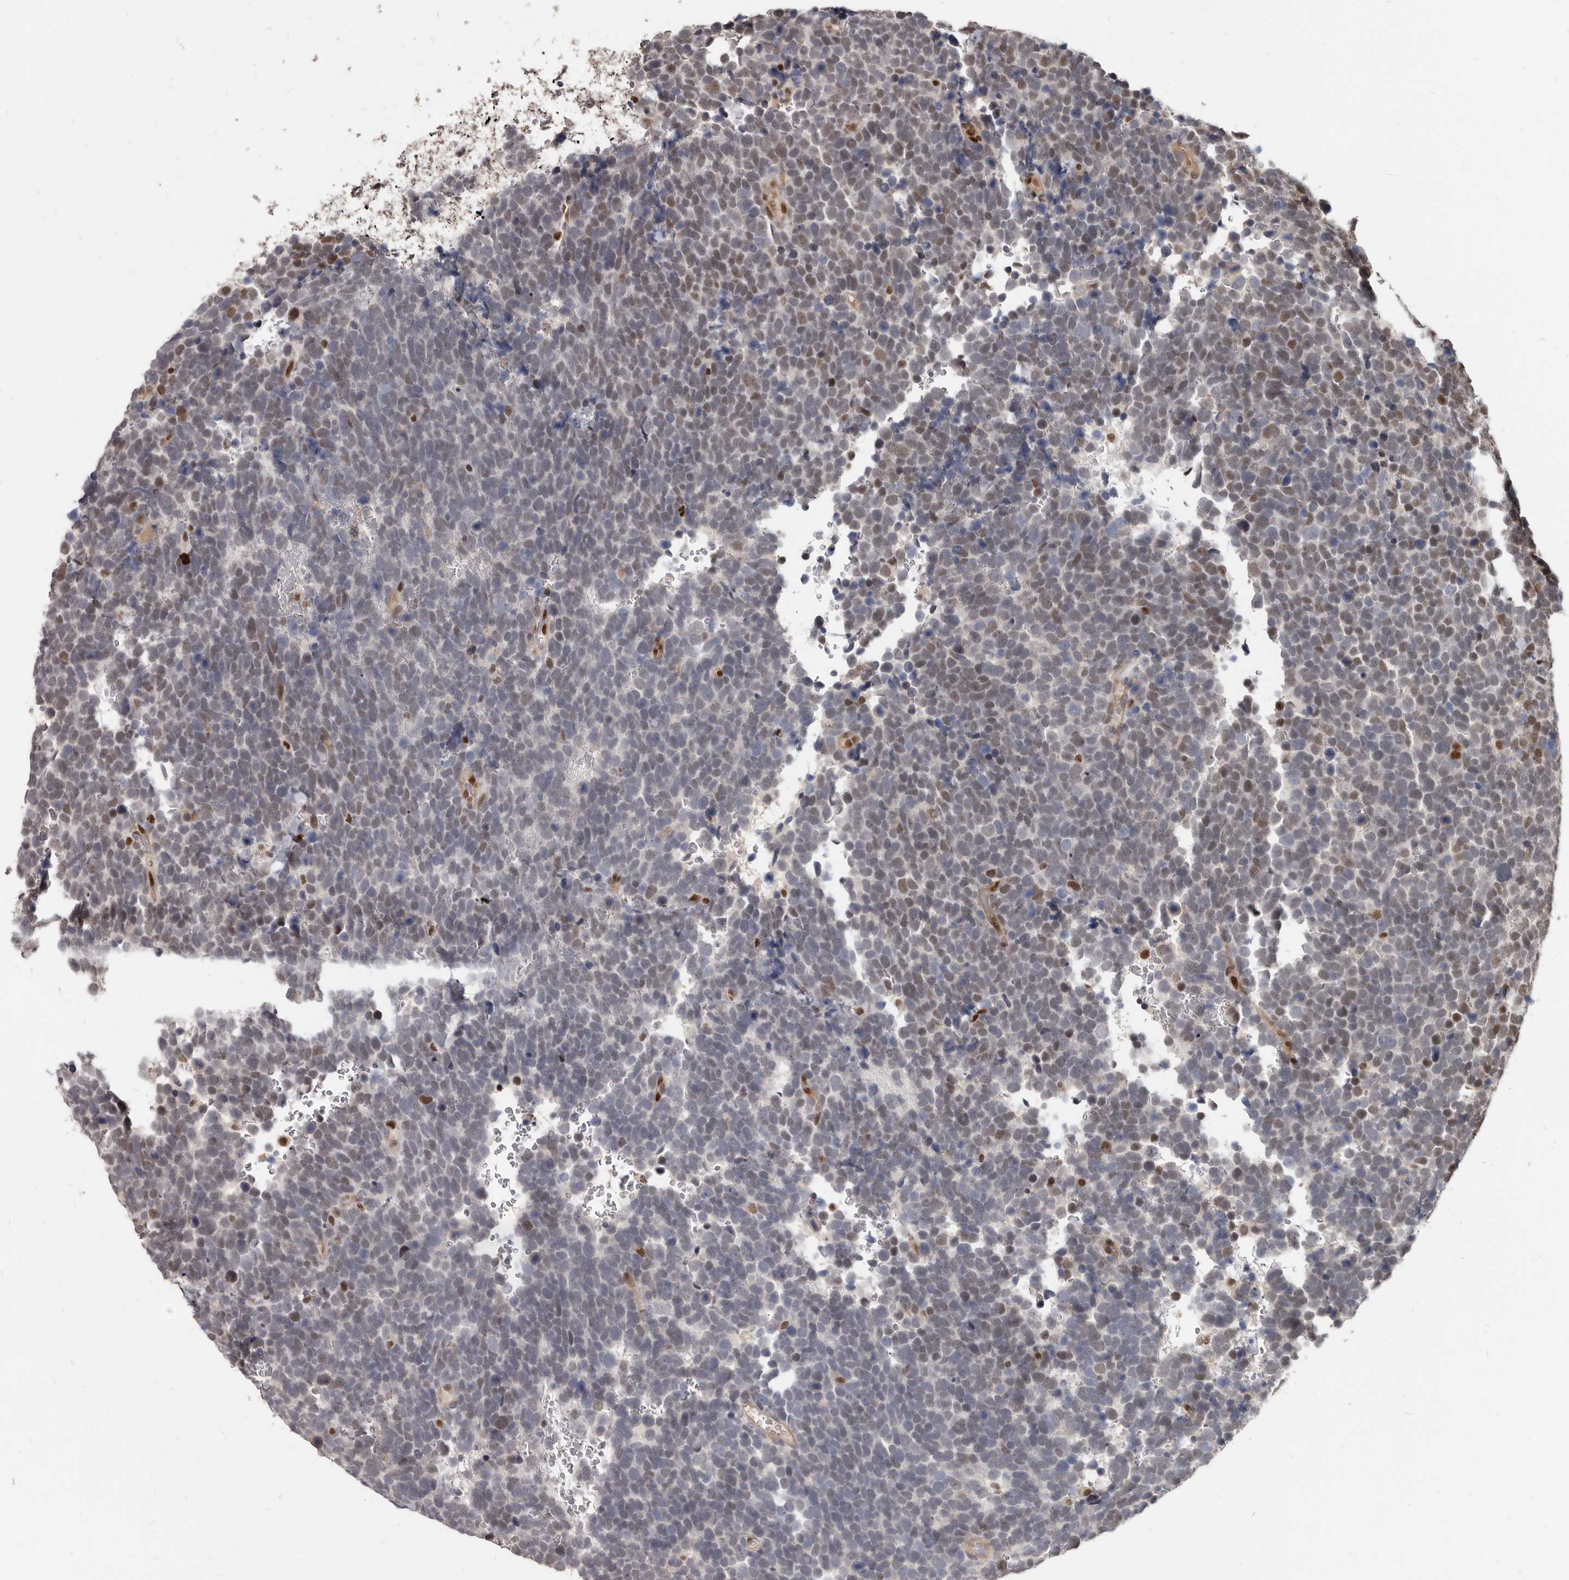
{"staining": {"intensity": "moderate", "quantity": "<25%", "location": "nuclear"}, "tissue": "urothelial cancer", "cell_type": "Tumor cells", "image_type": "cancer", "snomed": [{"axis": "morphology", "description": "Urothelial carcinoma, High grade"}, {"axis": "topography", "description": "Urinary bladder"}], "caption": "This is a histology image of immunohistochemistry staining of urothelial cancer, which shows moderate positivity in the nuclear of tumor cells.", "gene": "ATF5", "patient": {"sex": "female", "age": 82}}